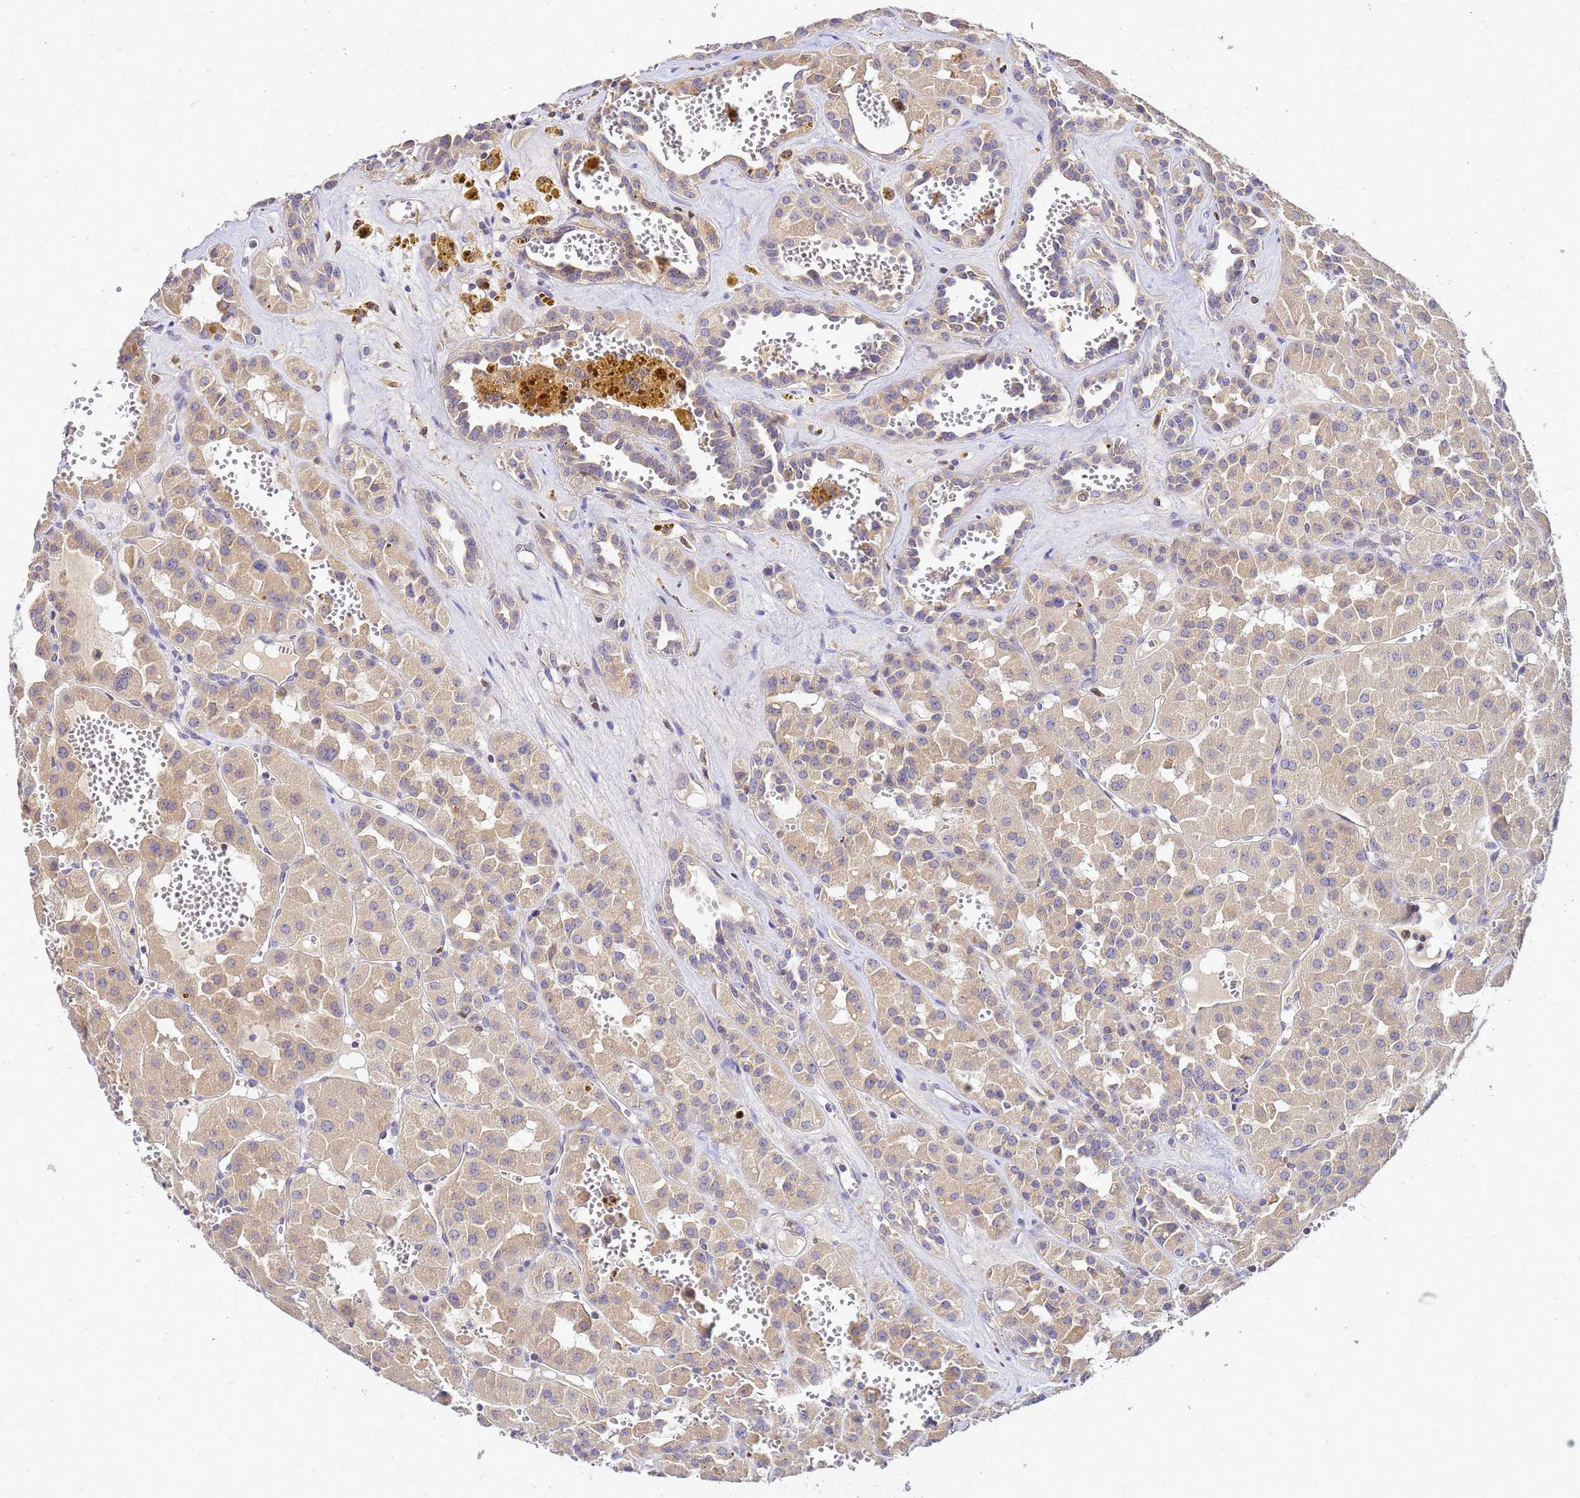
{"staining": {"intensity": "moderate", "quantity": ">75%", "location": "cytoplasmic/membranous"}, "tissue": "renal cancer", "cell_type": "Tumor cells", "image_type": "cancer", "snomed": [{"axis": "morphology", "description": "Carcinoma, NOS"}, {"axis": "topography", "description": "Kidney"}], "caption": "Protein expression analysis of human carcinoma (renal) reveals moderate cytoplasmic/membranous expression in approximately >75% of tumor cells.", "gene": "ADPGK", "patient": {"sex": "female", "age": 75}}